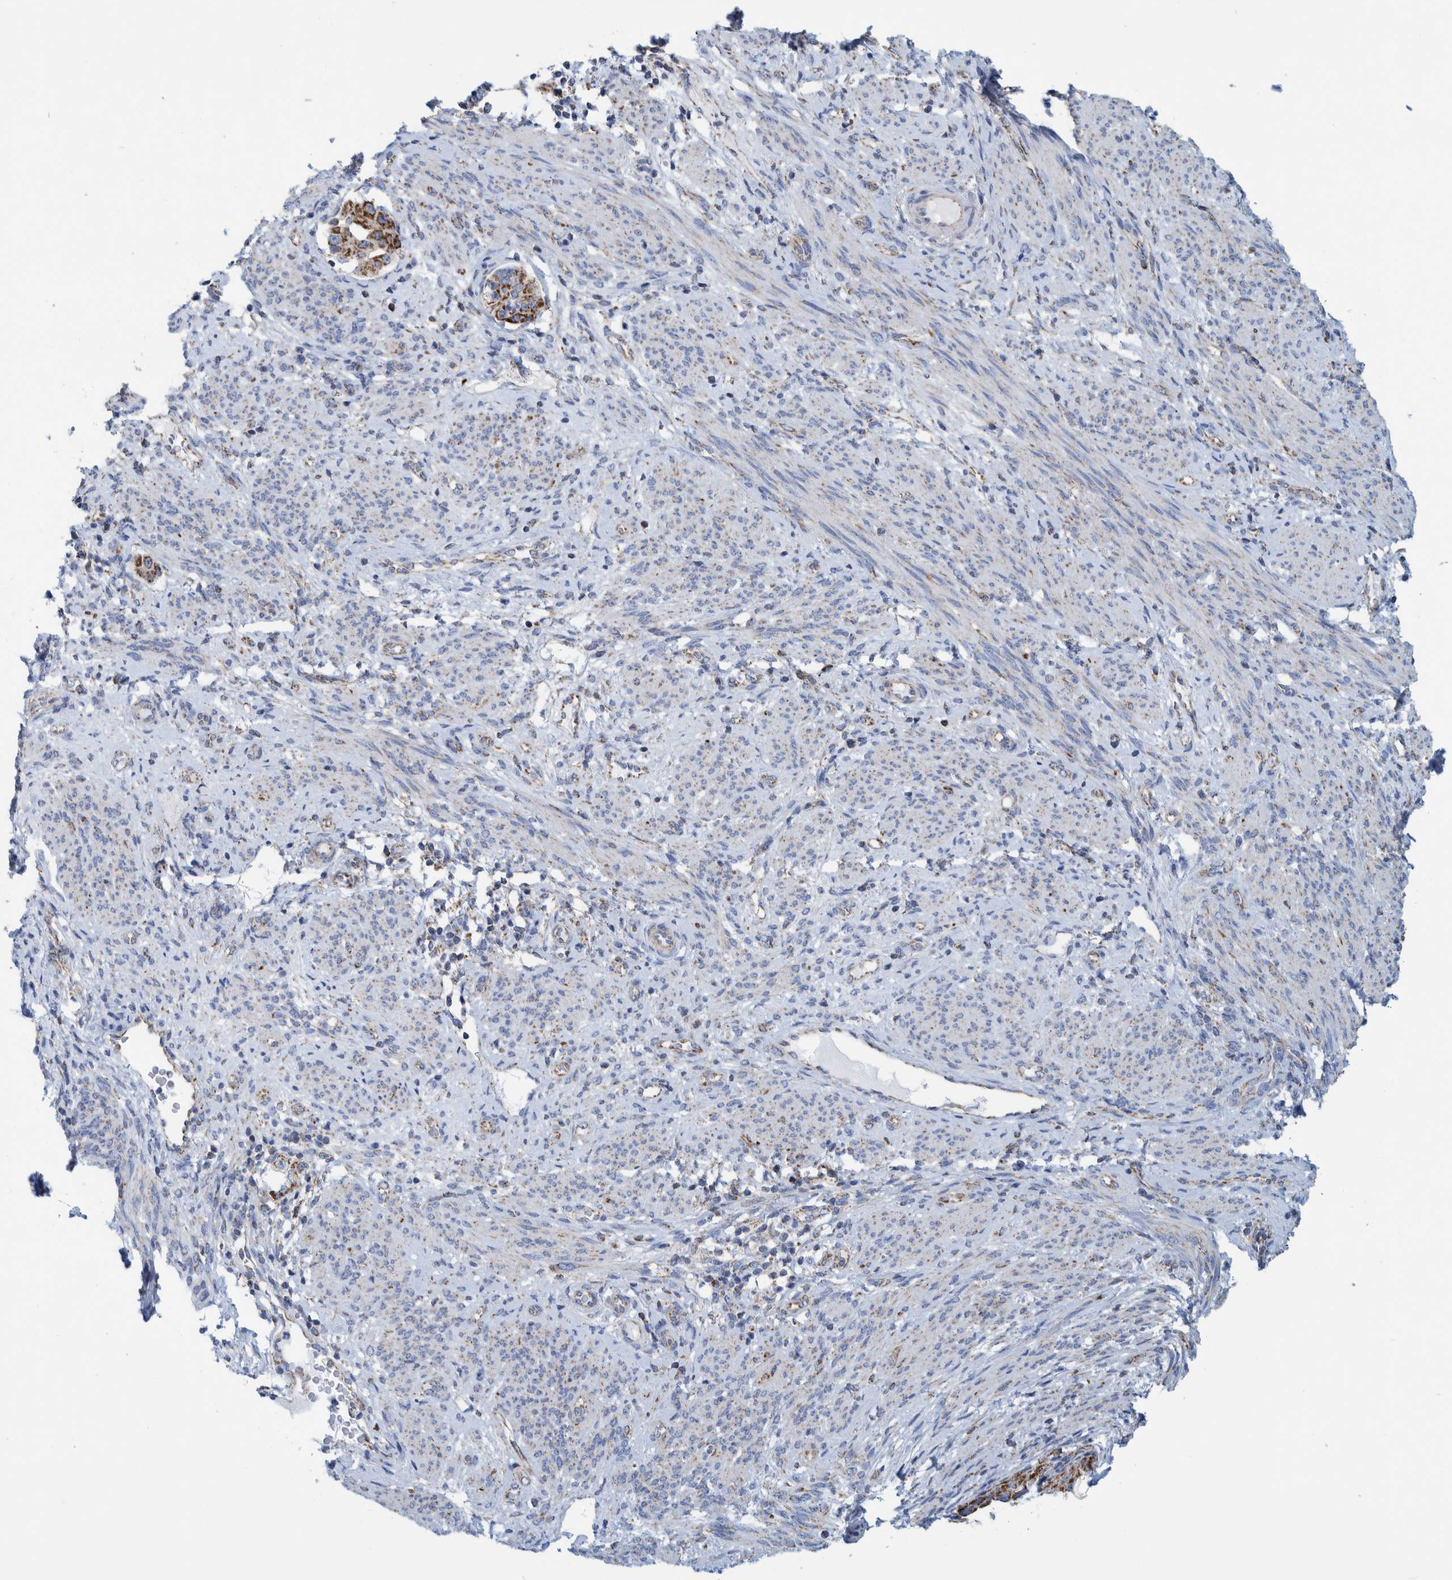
{"staining": {"intensity": "strong", "quantity": ">75%", "location": "cytoplasmic/membranous"}, "tissue": "endometrial cancer", "cell_type": "Tumor cells", "image_type": "cancer", "snomed": [{"axis": "morphology", "description": "Adenocarcinoma, NOS"}, {"axis": "topography", "description": "Endometrium"}], "caption": "Protein expression analysis of human endometrial cancer (adenocarcinoma) reveals strong cytoplasmic/membranous expression in about >75% of tumor cells.", "gene": "MRPS7", "patient": {"sex": "female", "age": 85}}